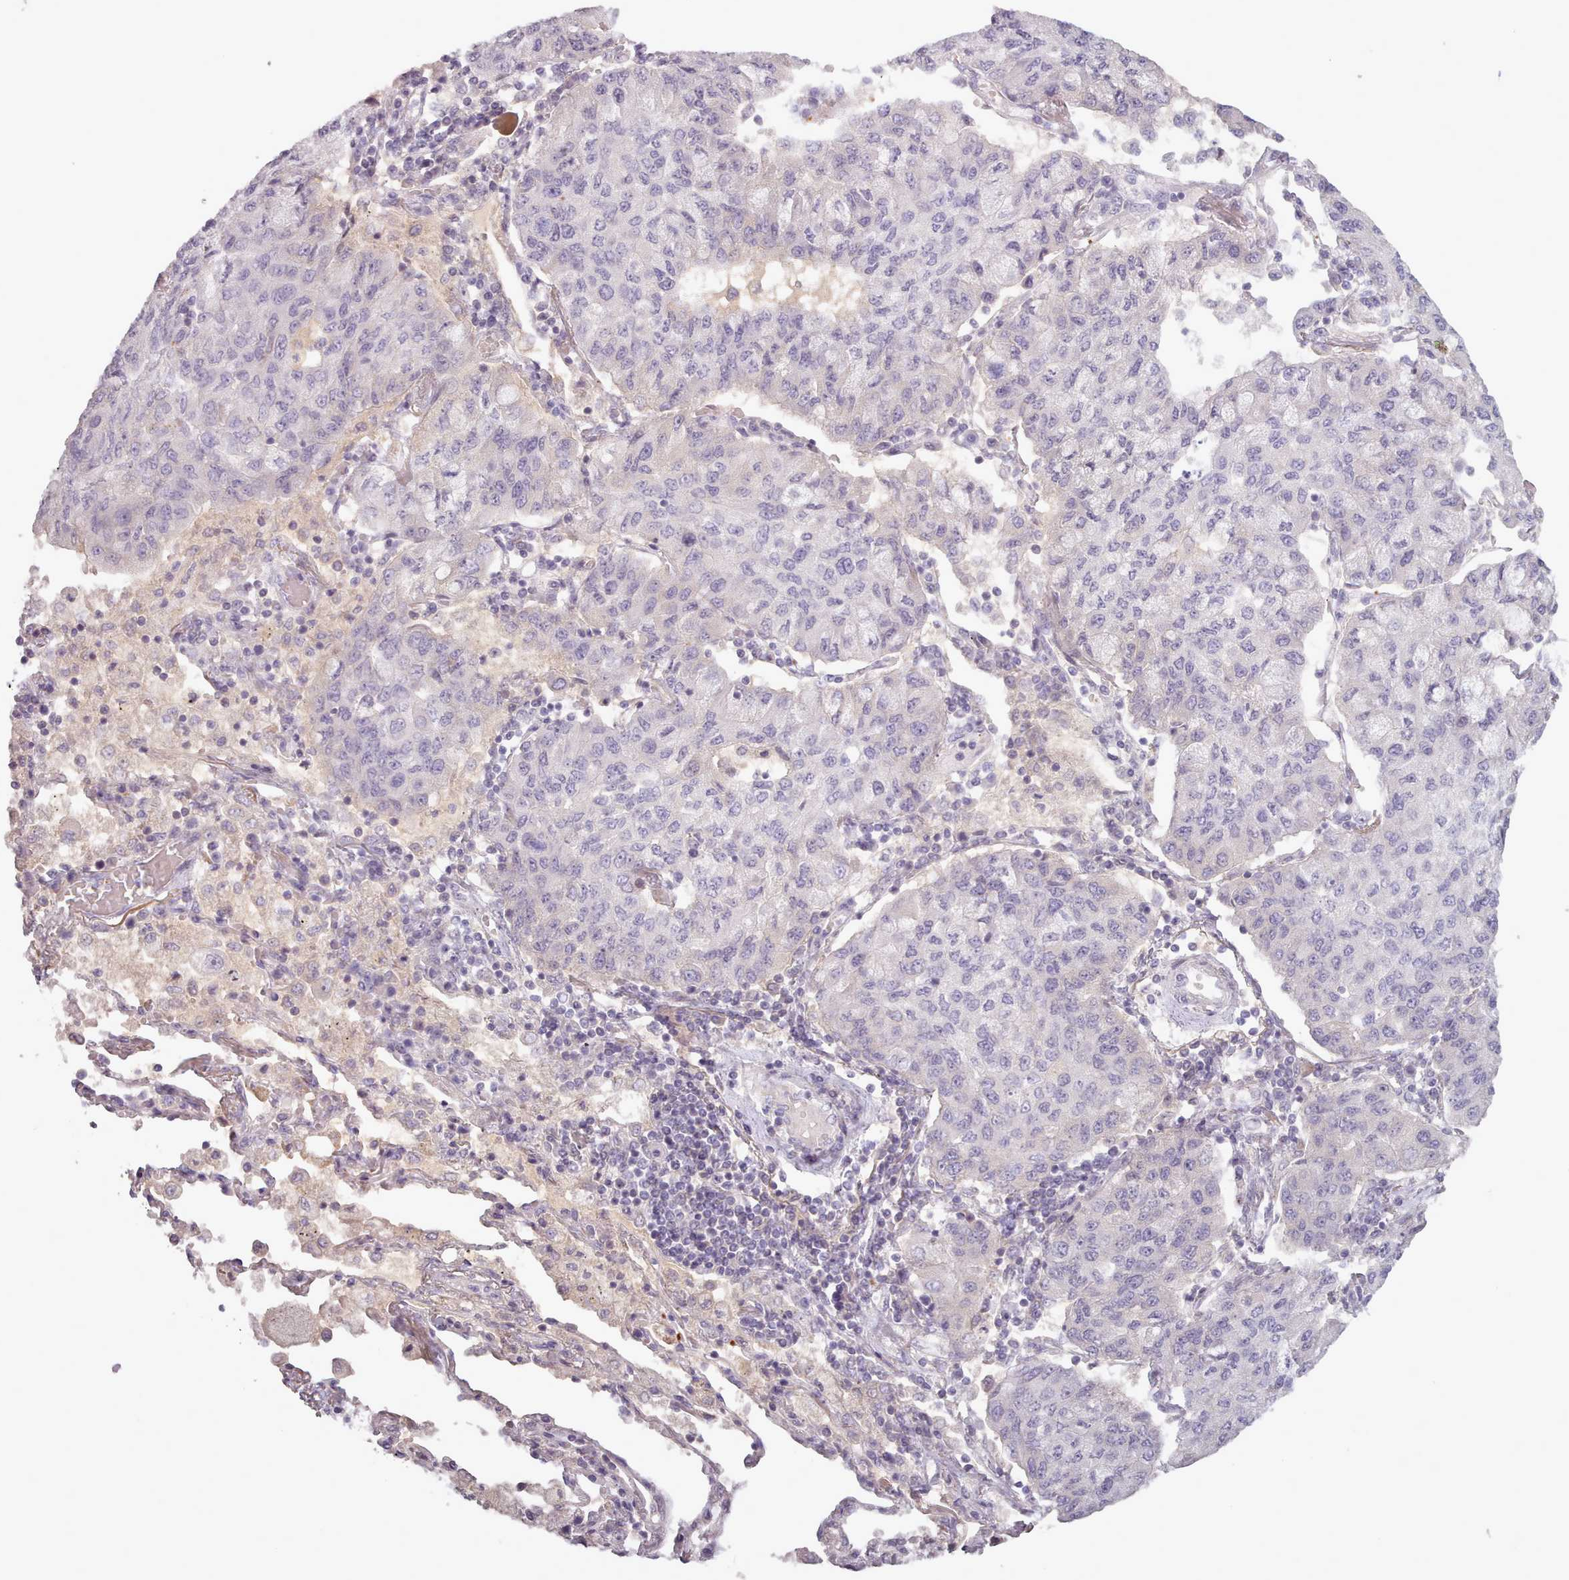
{"staining": {"intensity": "negative", "quantity": "none", "location": "none"}, "tissue": "lung cancer", "cell_type": "Tumor cells", "image_type": "cancer", "snomed": [{"axis": "morphology", "description": "Squamous cell carcinoma, NOS"}, {"axis": "topography", "description": "Lung"}], "caption": "Lung squamous cell carcinoma was stained to show a protein in brown. There is no significant expression in tumor cells.", "gene": "LEFTY2", "patient": {"sex": "male", "age": 74}}